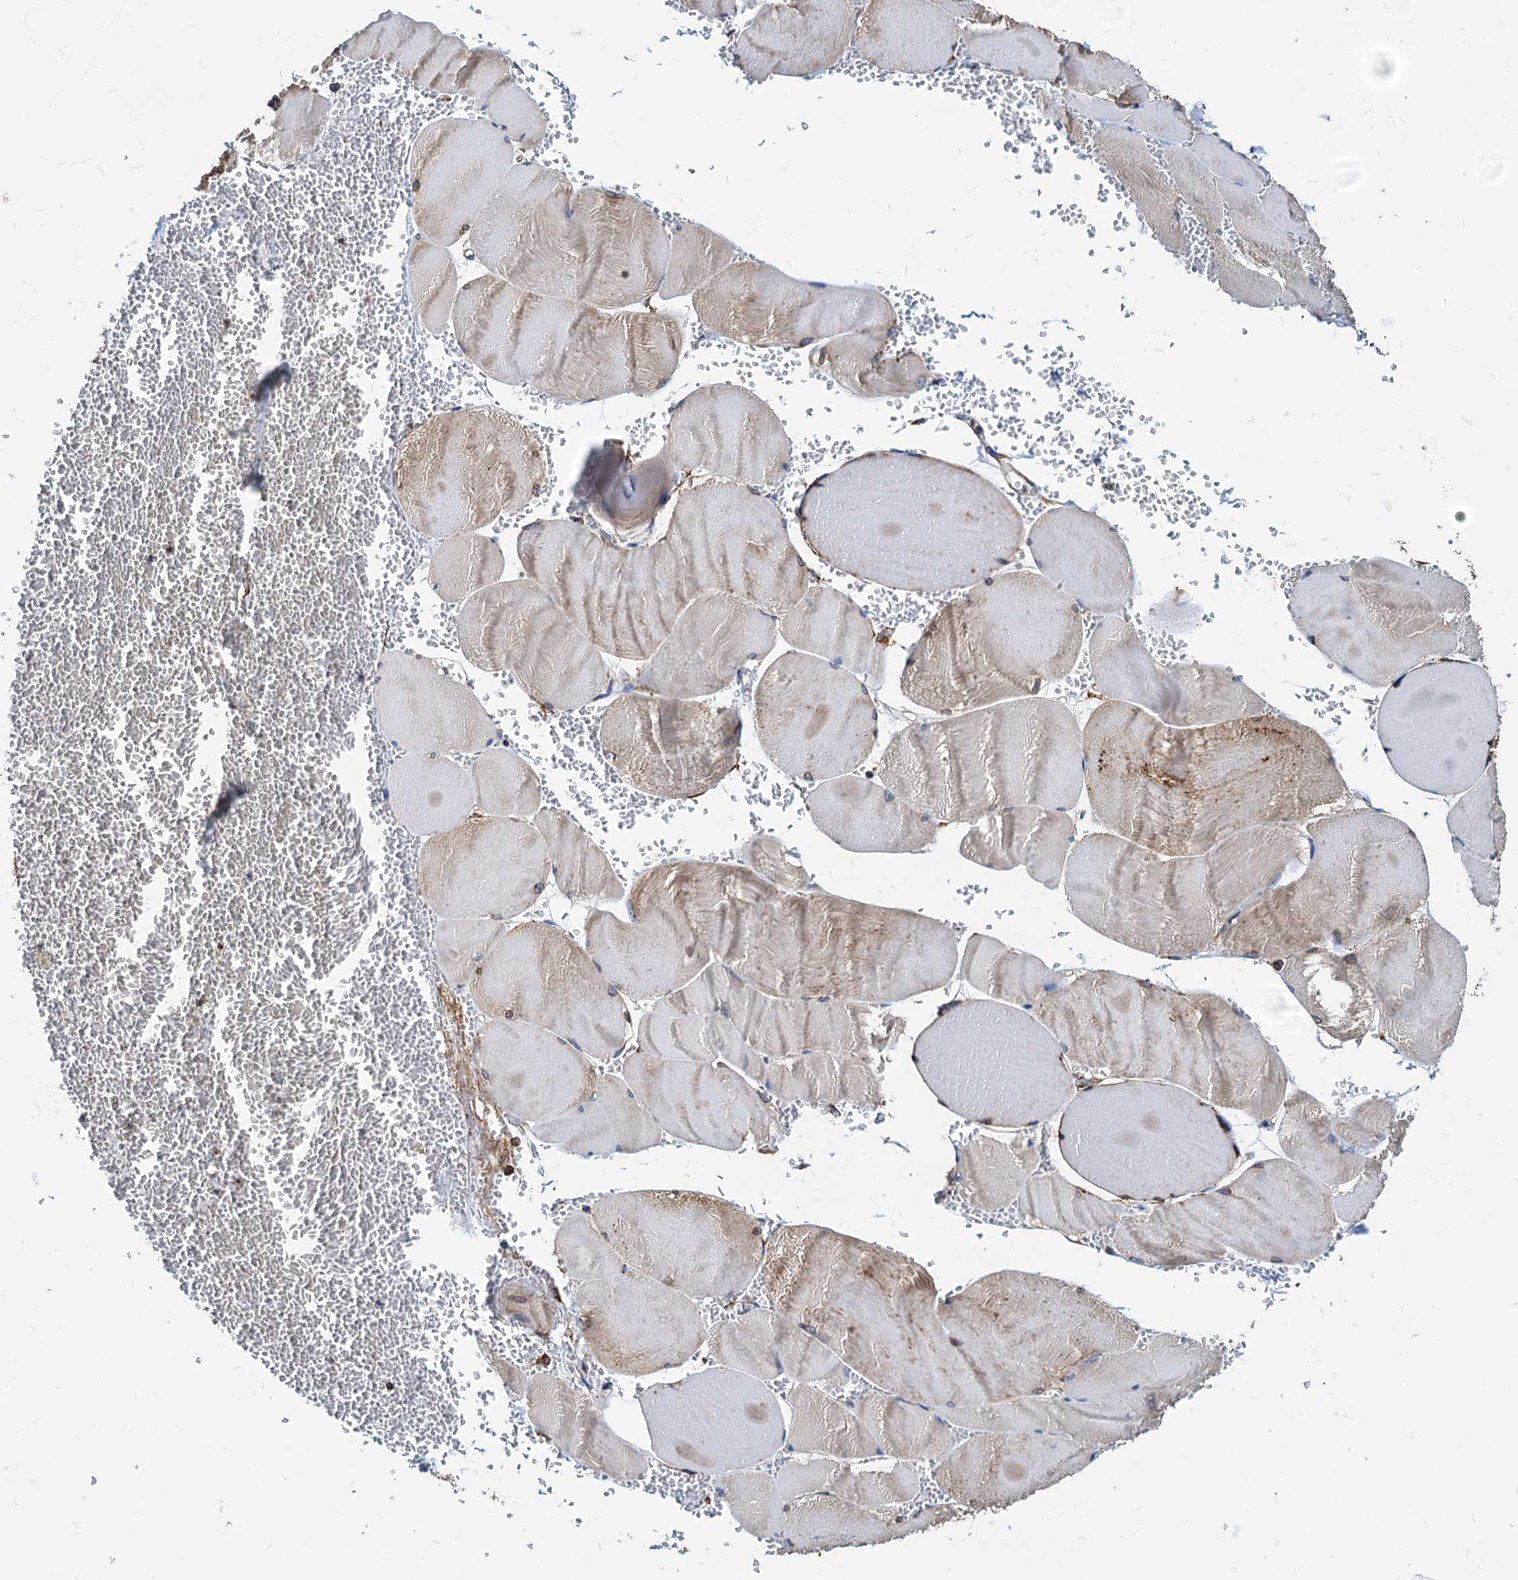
{"staining": {"intensity": "weak", "quantity": "25%-75%", "location": "cytoplasmic/membranous"}, "tissue": "skeletal muscle", "cell_type": "Myocytes", "image_type": "normal", "snomed": [{"axis": "morphology", "description": "Normal tissue, NOS"}, {"axis": "morphology", "description": "Basal cell carcinoma"}, {"axis": "topography", "description": "Skeletal muscle"}], "caption": "Immunohistochemical staining of benign skeletal muscle demonstrates low levels of weak cytoplasmic/membranous staining in approximately 25%-75% of myocytes.", "gene": "HSPA5", "patient": {"sex": "female", "age": 64}}